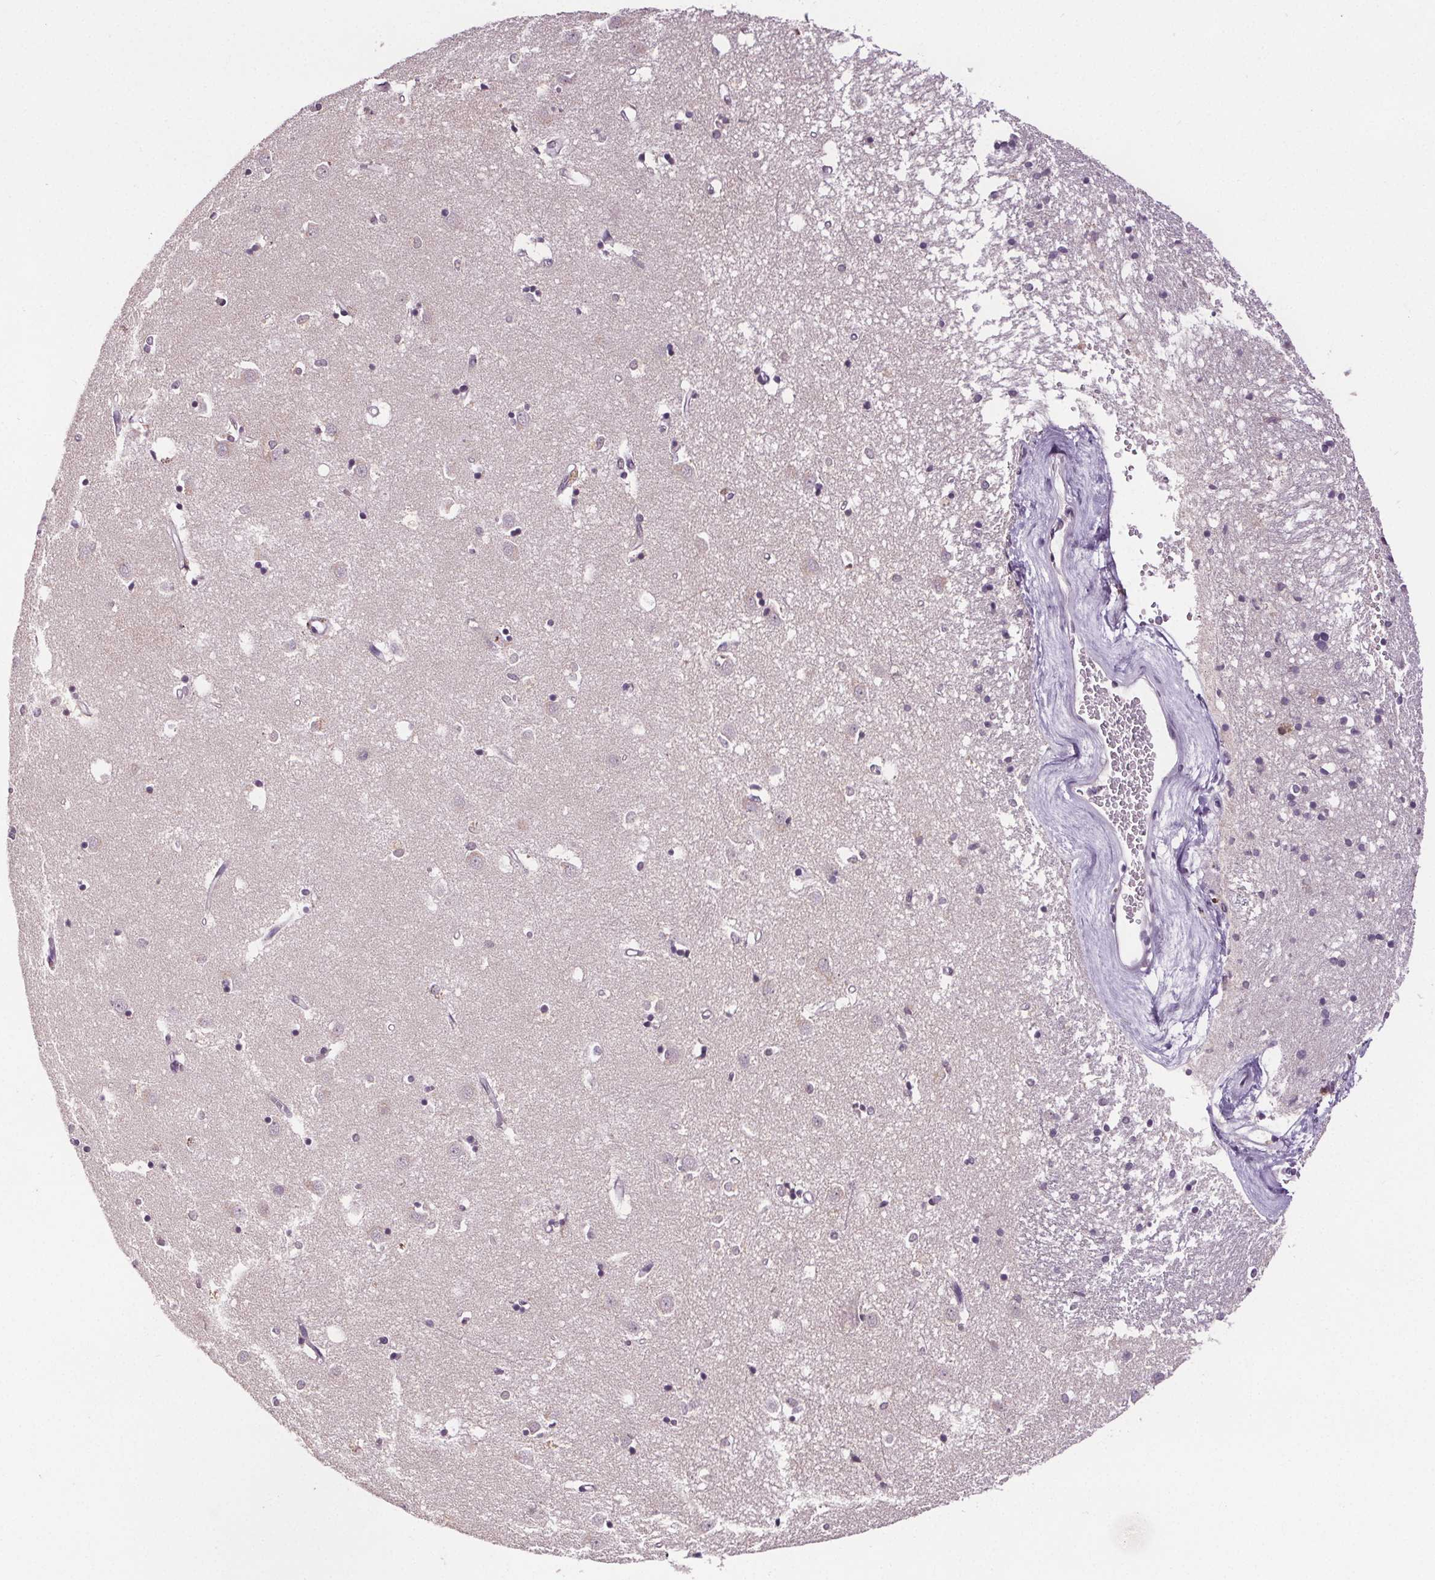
{"staining": {"intensity": "negative", "quantity": "none", "location": "none"}, "tissue": "caudate", "cell_type": "Glial cells", "image_type": "normal", "snomed": [{"axis": "morphology", "description": "Normal tissue, NOS"}, {"axis": "topography", "description": "Lateral ventricle wall"}], "caption": "High magnification brightfield microscopy of benign caudate stained with DAB (brown) and counterstained with hematoxylin (blue): glial cells show no significant positivity. (Immunohistochemistry (ihc), brightfield microscopy, high magnification).", "gene": "CENPF", "patient": {"sex": "male", "age": 54}}